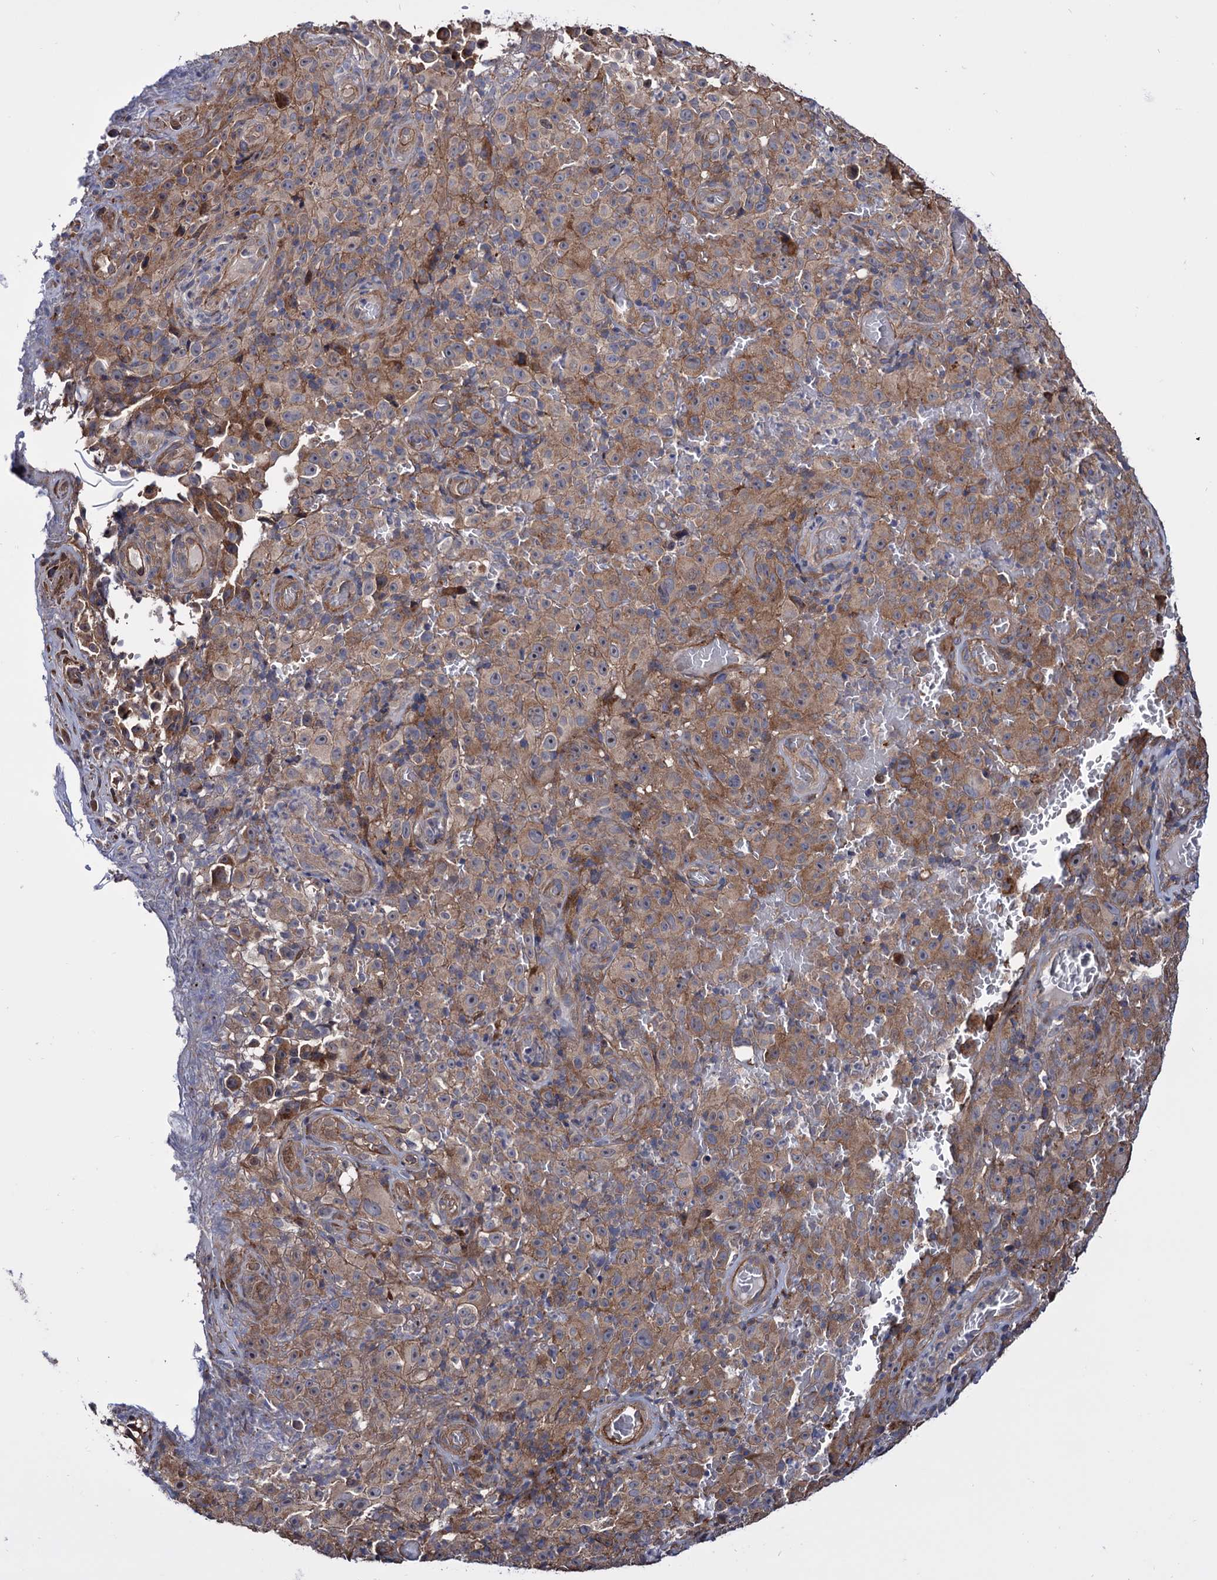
{"staining": {"intensity": "weak", "quantity": ">75%", "location": "cytoplasmic/membranous"}, "tissue": "melanoma", "cell_type": "Tumor cells", "image_type": "cancer", "snomed": [{"axis": "morphology", "description": "Malignant melanoma, NOS"}, {"axis": "topography", "description": "Skin"}], "caption": "Brown immunohistochemical staining in human melanoma shows weak cytoplasmic/membranous positivity in approximately >75% of tumor cells. (brown staining indicates protein expression, while blue staining denotes nuclei).", "gene": "FERMT2", "patient": {"sex": "female", "age": 82}}